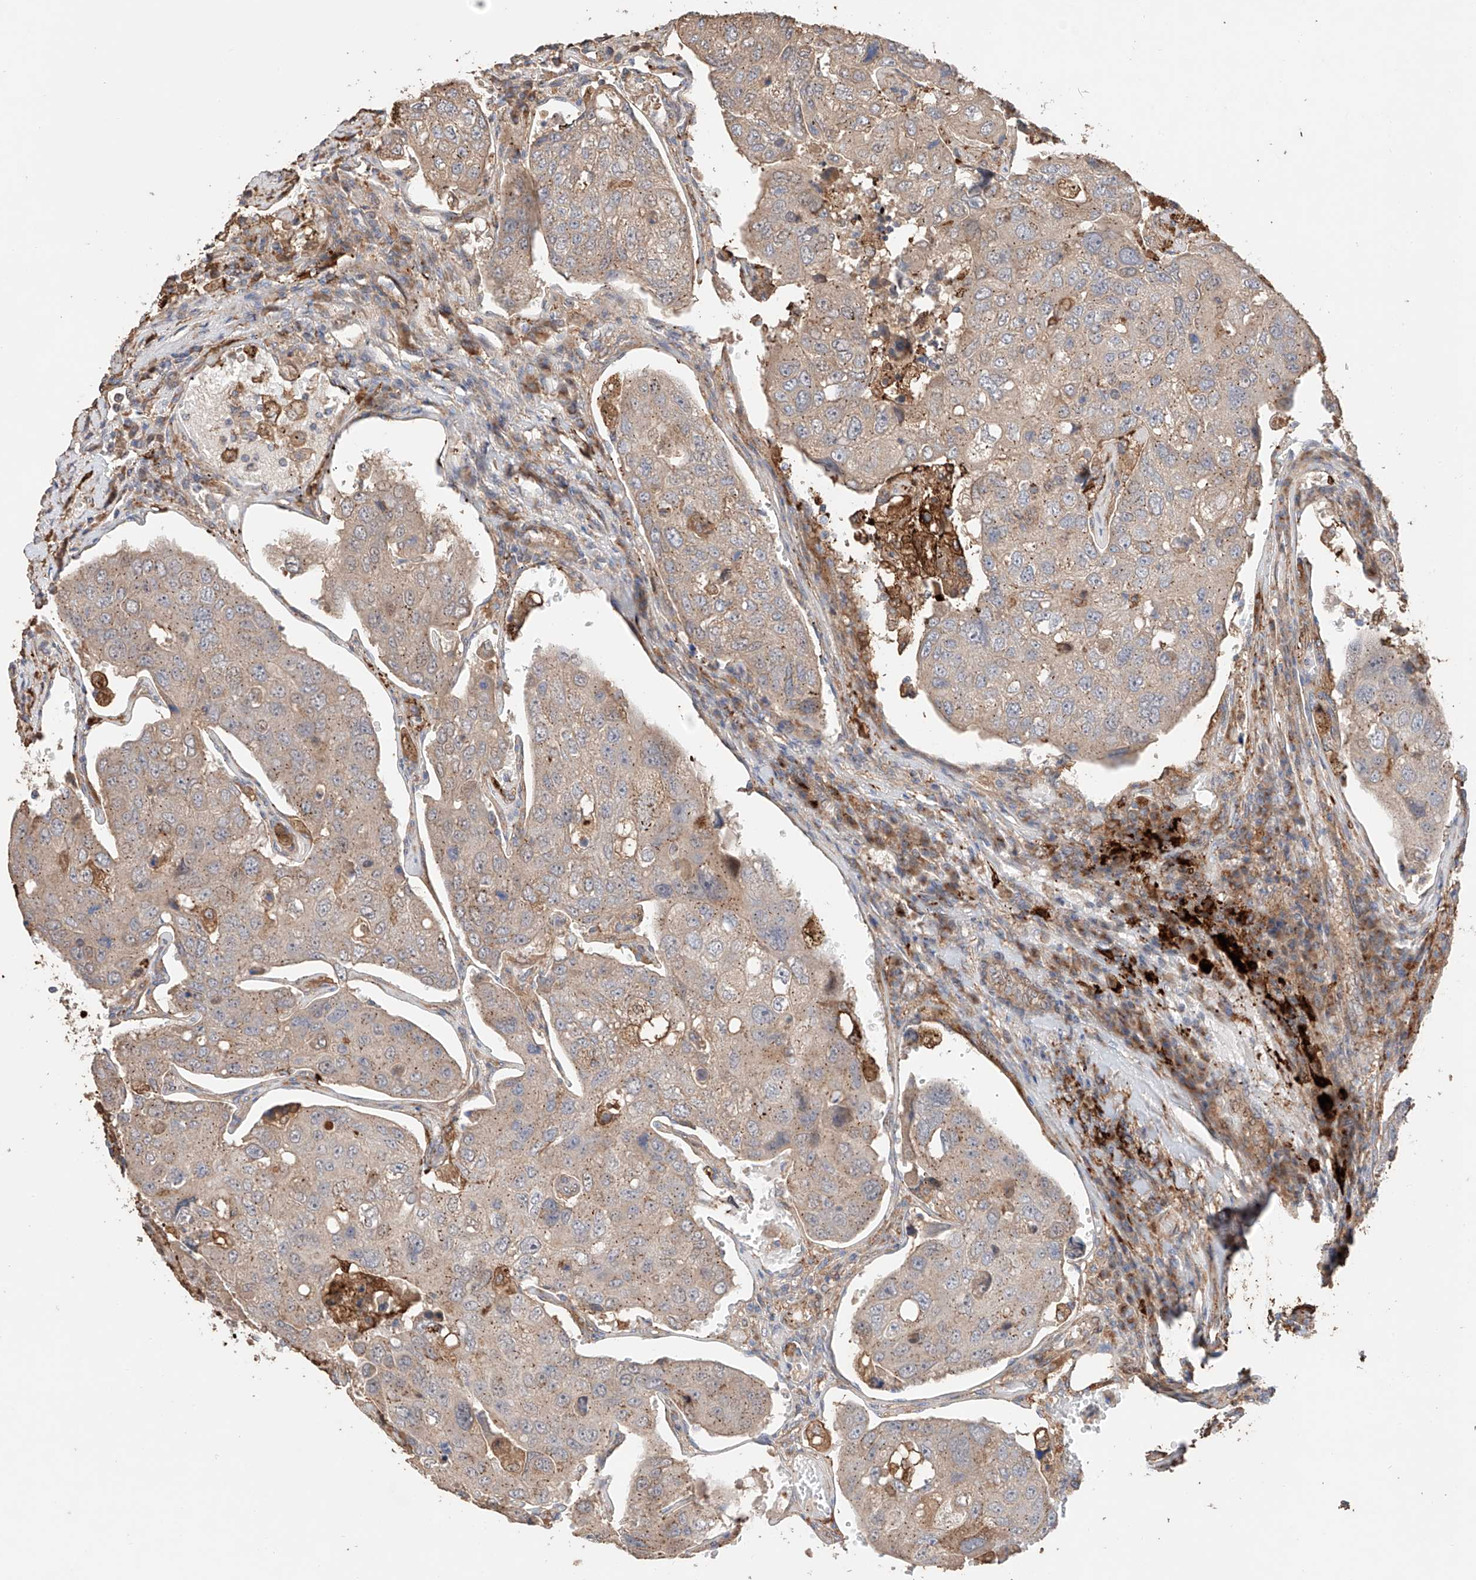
{"staining": {"intensity": "weak", "quantity": "25%-75%", "location": "cytoplasmic/membranous"}, "tissue": "urothelial cancer", "cell_type": "Tumor cells", "image_type": "cancer", "snomed": [{"axis": "morphology", "description": "Urothelial carcinoma, High grade"}, {"axis": "topography", "description": "Lymph node"}, {"axis": "topography", "description": "Urinary bladder"}], "caption": "This histopathology image displays immunohistochemistry staining of human urothelial cancer, with low weak cytoplasmic/membranous positivity in about 25%-75% of tumor cells.", "gene": "MOSPD1", "patient": {"sex": "male", "age": 51}}